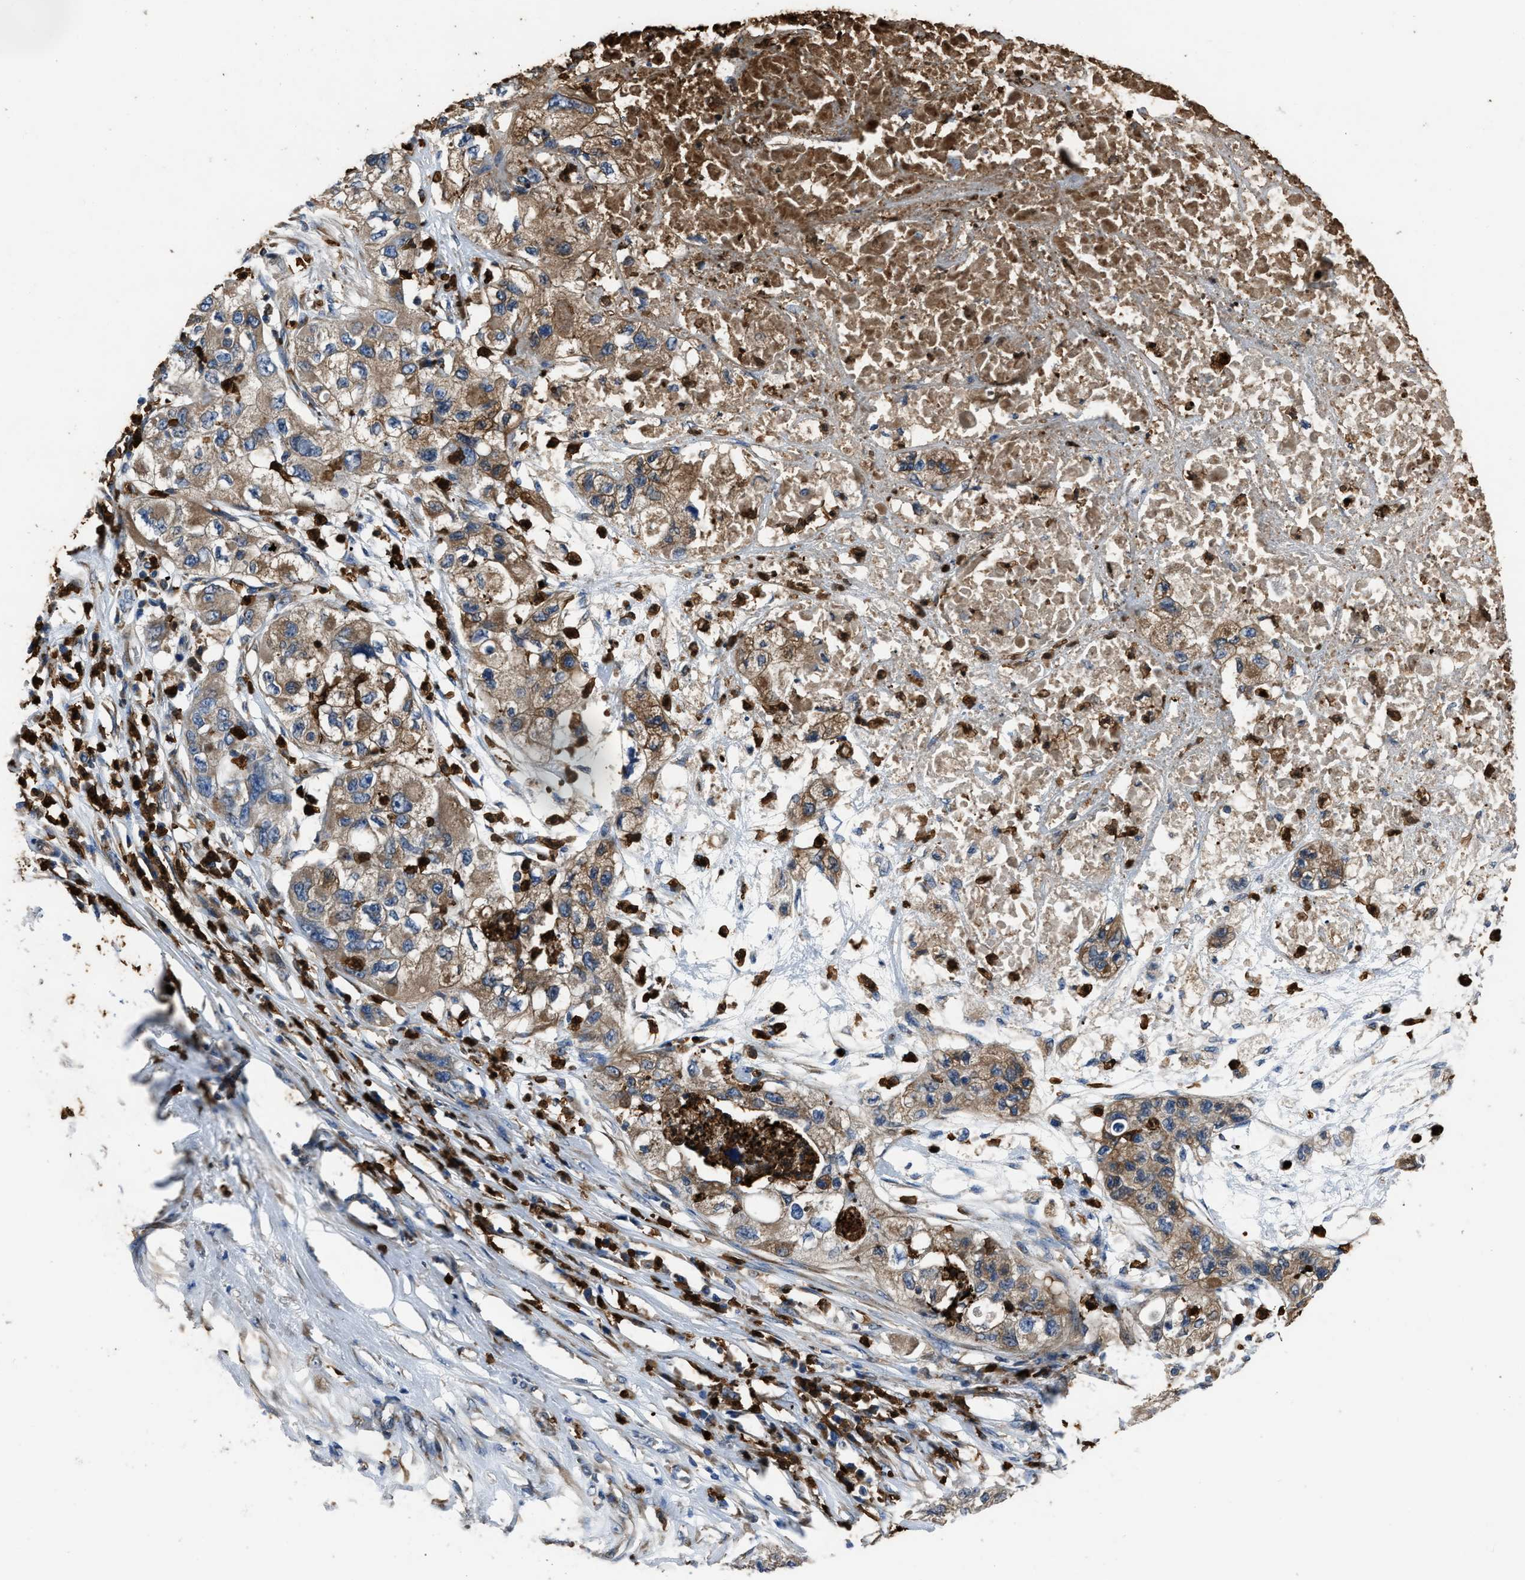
{"staining": {"intensity": "moderate", "quantity": ">75%", "location": "cytoplasmic/membranous"}, "tissue": "pancreatic cancer", "cell_type": "Tumor cells", "image_type": "cancer", "snomed": [{"axis": "morphology", "description": "Adenocarcinoma, NOS"}, {"axis": "topography", "description": "Pancreas"}], "caption": "DAB (3,3'-diaminobenzidine) immunohistochemical staining of human pancreatic cancer (adenocarcinoma) demonstrates moderate cytoplasmic/membranous protein expression in about >75% of tumor cells. The staining was performed using DAB to visualize the protein expression in brown, while the nuclei were stained in blue with hematoxylin (Magnification: 20x).", "gene": "ANGPT1", "patient": {"sex": "female", "age": 78}}